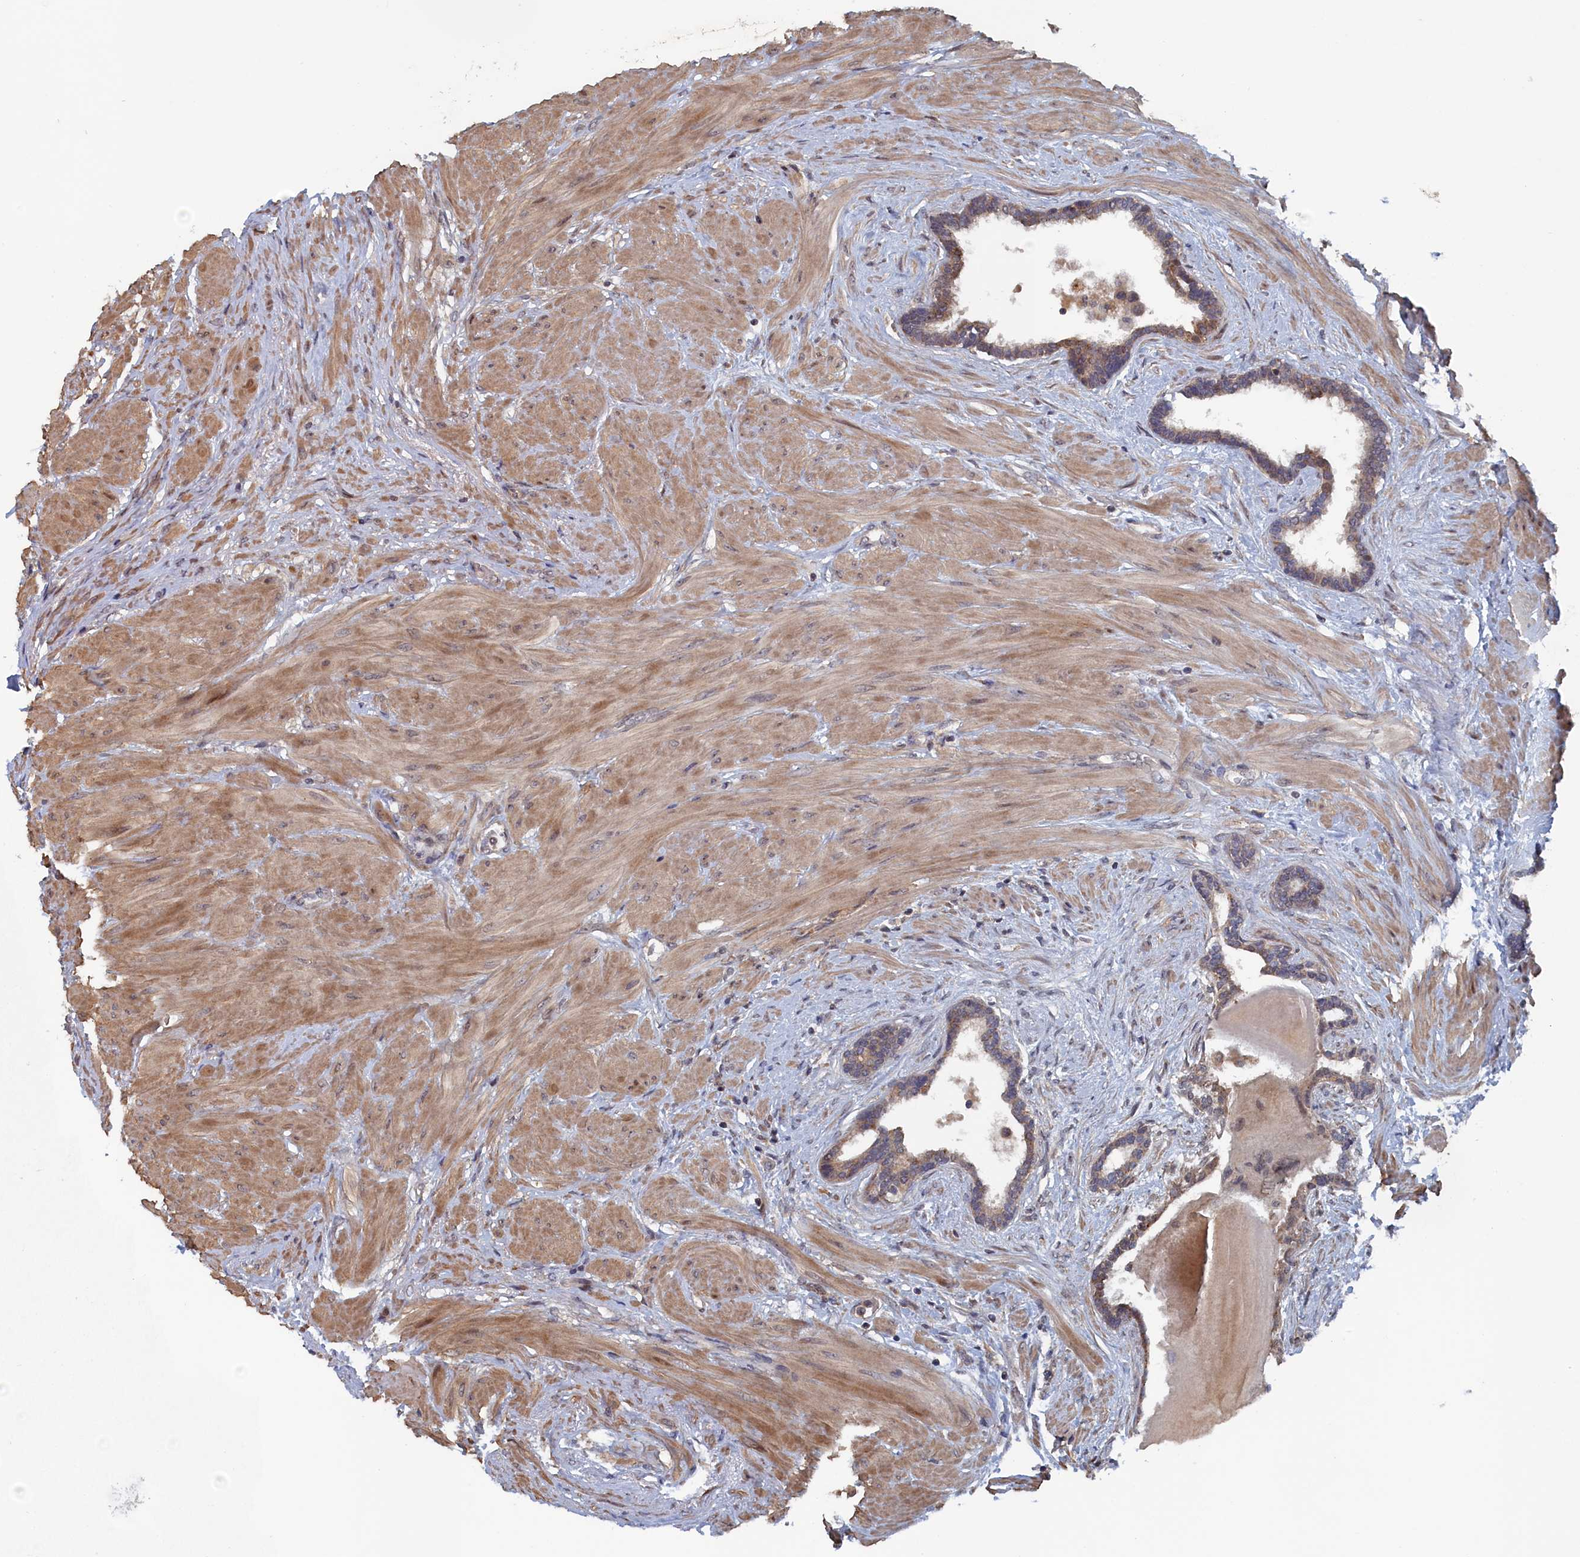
{"staining": {"intensity": "moderate", "quantity": "25%-75%", "location": "cytoplasmic/membranous"}, "tissue": "prostate", "cell_type": "Glandular cells", "image_type": "normal", "snomed": [{"axis": "morphology", "description": "Normal tissue, NOS"}, {"axis": "topography", "description": "Prostate"}], "caption": "DAB immunohistochemical staining of benign prostate shows moderate cytoplasmic/membranous protein expression in about 25%-75% of glandular cells.", "gene": "ELOVL6", "patient": {"sex": "male", "age": 48}}